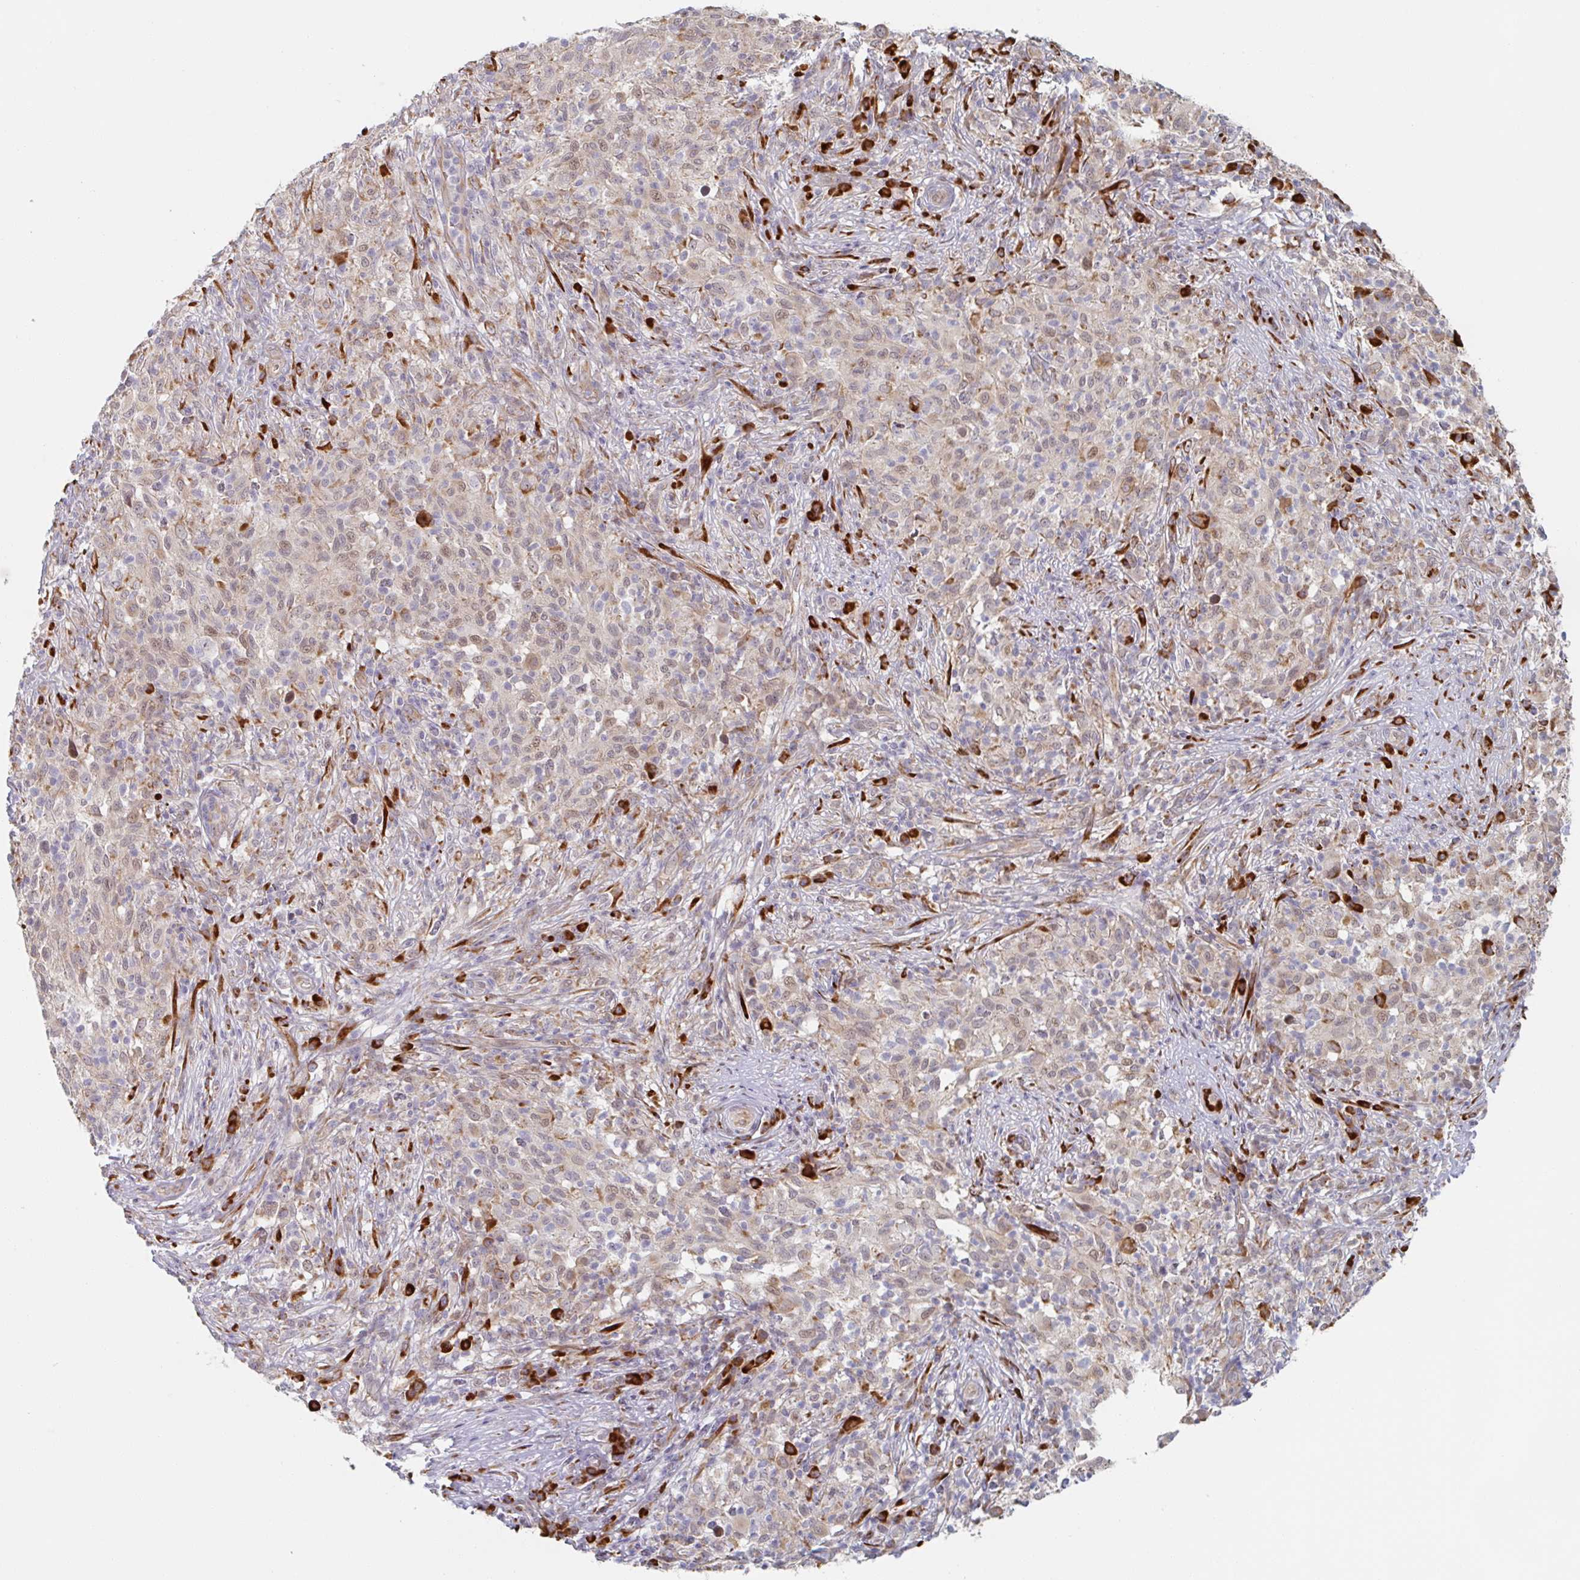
{"staining": {"intensity": "weak", "quantity": "<25%", "location": "cytoplasmic/membranous"}, "tissue": "melanoma", "cell_type": "Tumor cells", "image_type": "cancer", "snomed": [{"axis": "morphology", "description": "Malignant melanoma, NOS"}, {"axis": "topography", "description": "Skin"}], "caption": "Immunohistochemical staining of human malignant melanoma displays no significant expression in tumor cells. (DAB (3,3'-diaminobenzidine) immunohistochemistry, high magnification).", "gene": "TRAPPC10", "patient": {"sex": "male", "age": 66}}